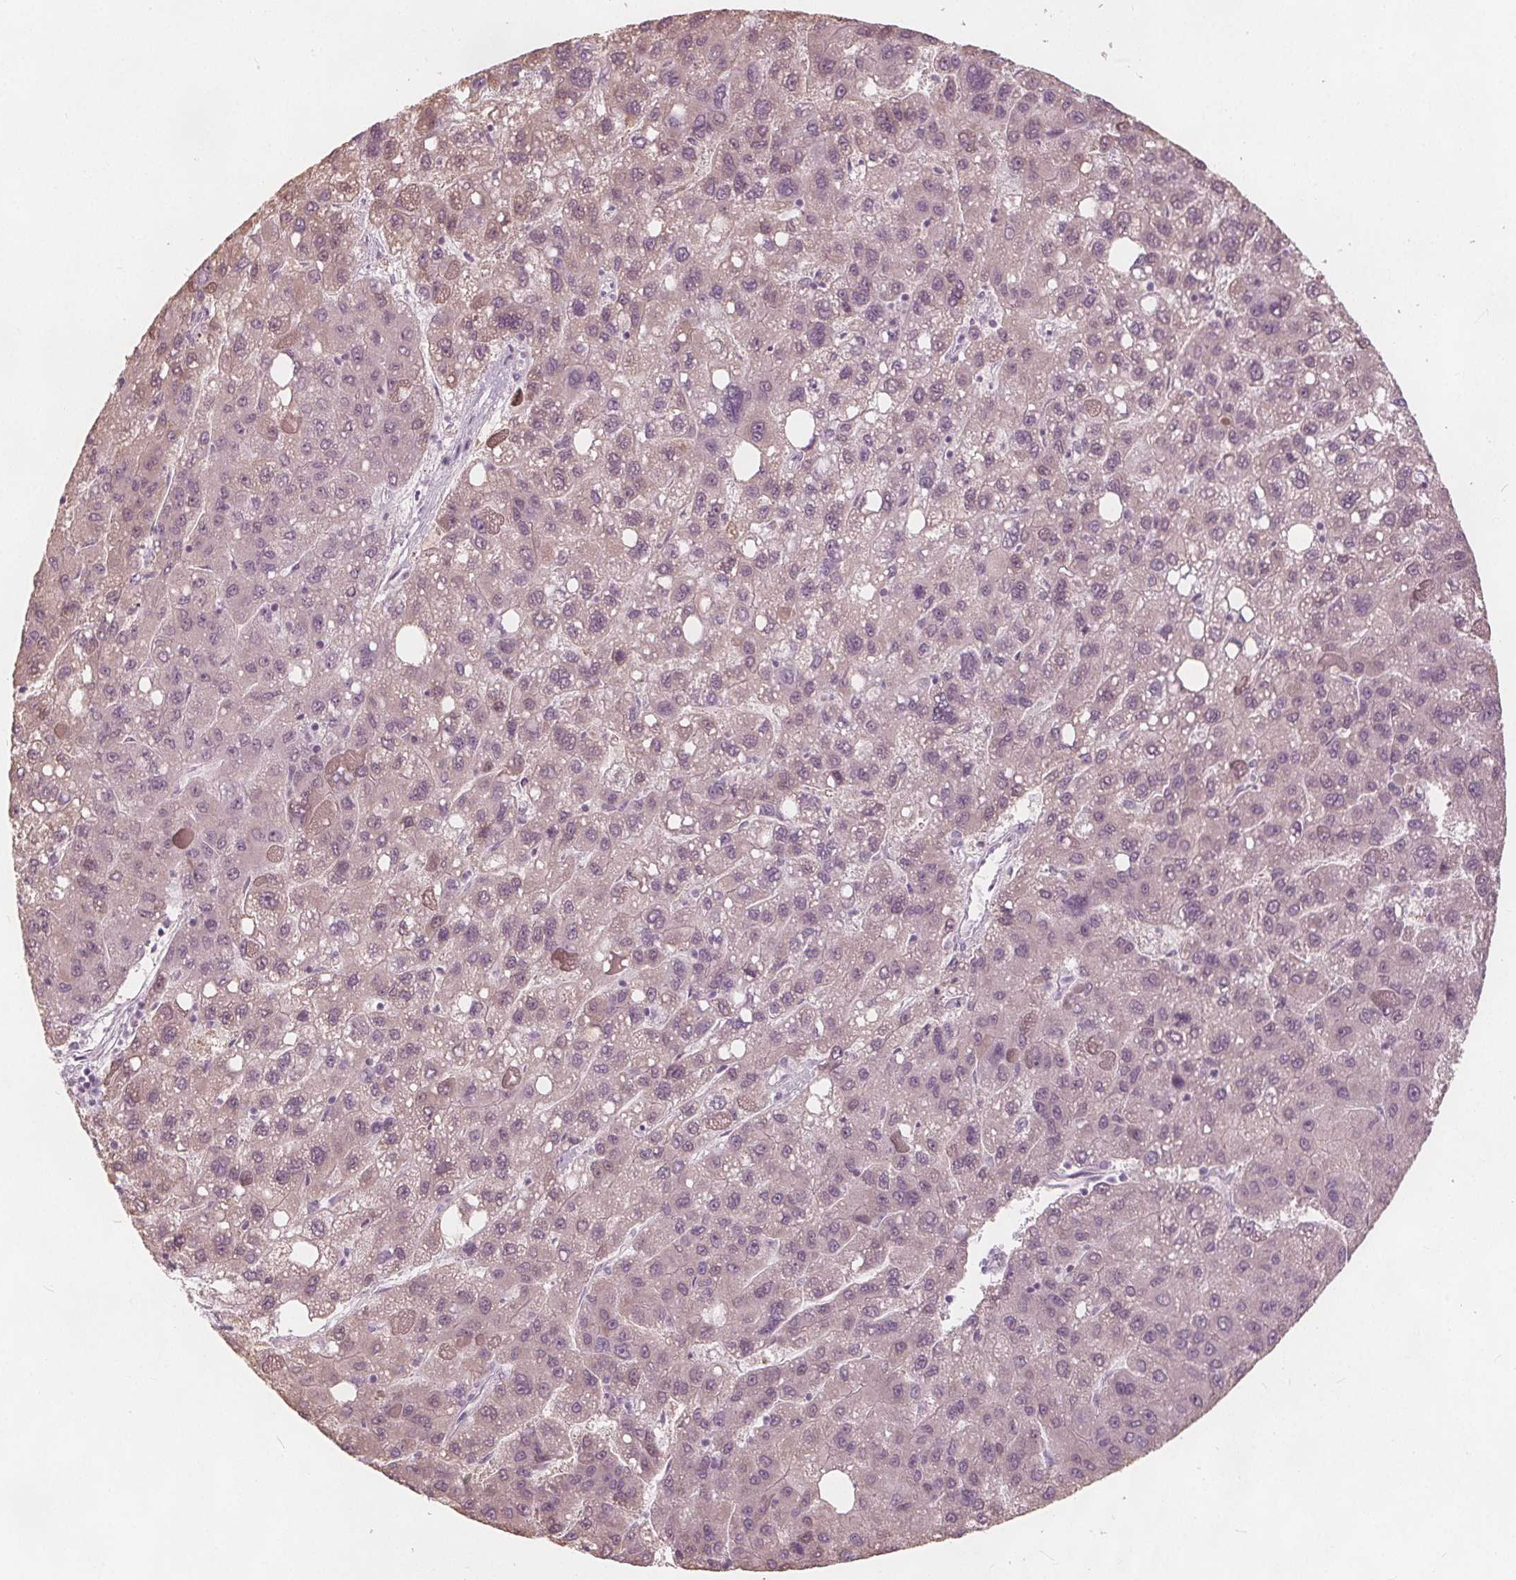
{"staining": {"intensity": "weak", "quantity": "<25%", "location": "cytoplasmic/membranous"}, "tissue": "liver cancer", "cell_type": "Tumor cells", "image_type": "cancer", "snomed": [{"axis": "morphology", "description": "Carcinoma, Hepatocellular, NOS"}, {"axis": "topography", "description": "Liver"}], "caption": "DAB immunohistochemical staining of liver cancer exhibits no significant positivity in tumor cells. (Stains: DAB immunohistochemistry (IHC) with hematoxylin counter stain, Microscopy: brightfield microscopy at high magnification).", "gene": "BRSK1", "patient": {"sex": "female", "age": 82}}